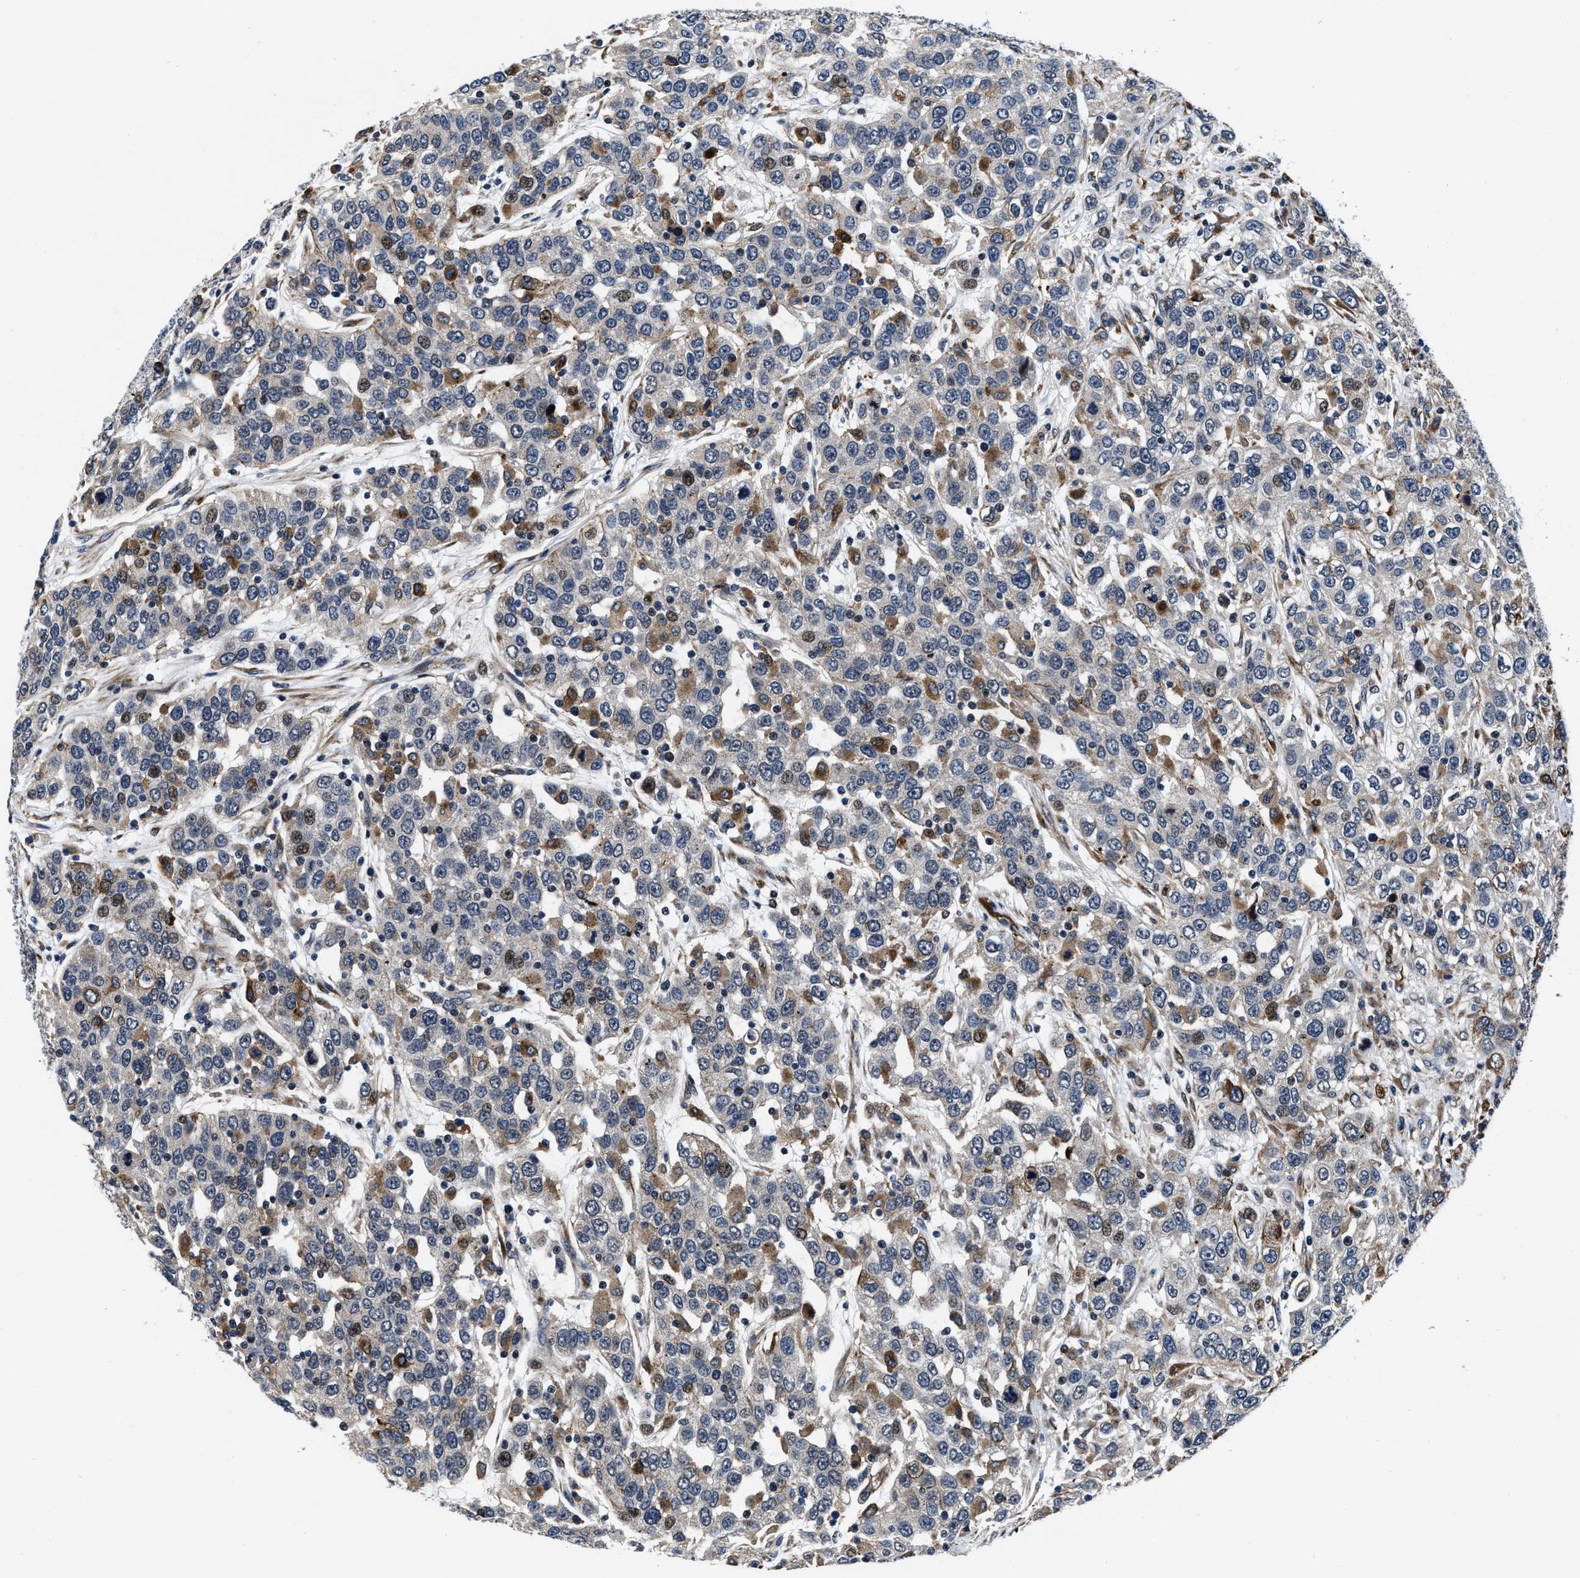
{"staining": {"intensity": "moderate", "quantity": "<25%", "location": "cytoplasmic/membranous,nuclear"}, "tissue": "urothelial cancer", "cell_type": "Tumor cells", "image_type": "cancer", "snomed": [{"axis": "morphology", "description": "Urothelial carcinoma, High grade"}, {"axis": "topography", "description": "Urinary bladder"}], "caption": "Immunohistochemistry (IHC) photomicrograph of neoplastic tissue: high-grade urothelial carcinoma stained using immunohistochemistry (IHC) demonstrates low levels of moderate protein expression localized specifically in the cytoplasmic/membranous and nuclear of tumor cells, appearing as a cytoplasmic/membranous and nuclear brown color.", "gene": "C2orf66", "patient": {"sex": "female", "age": 80}}